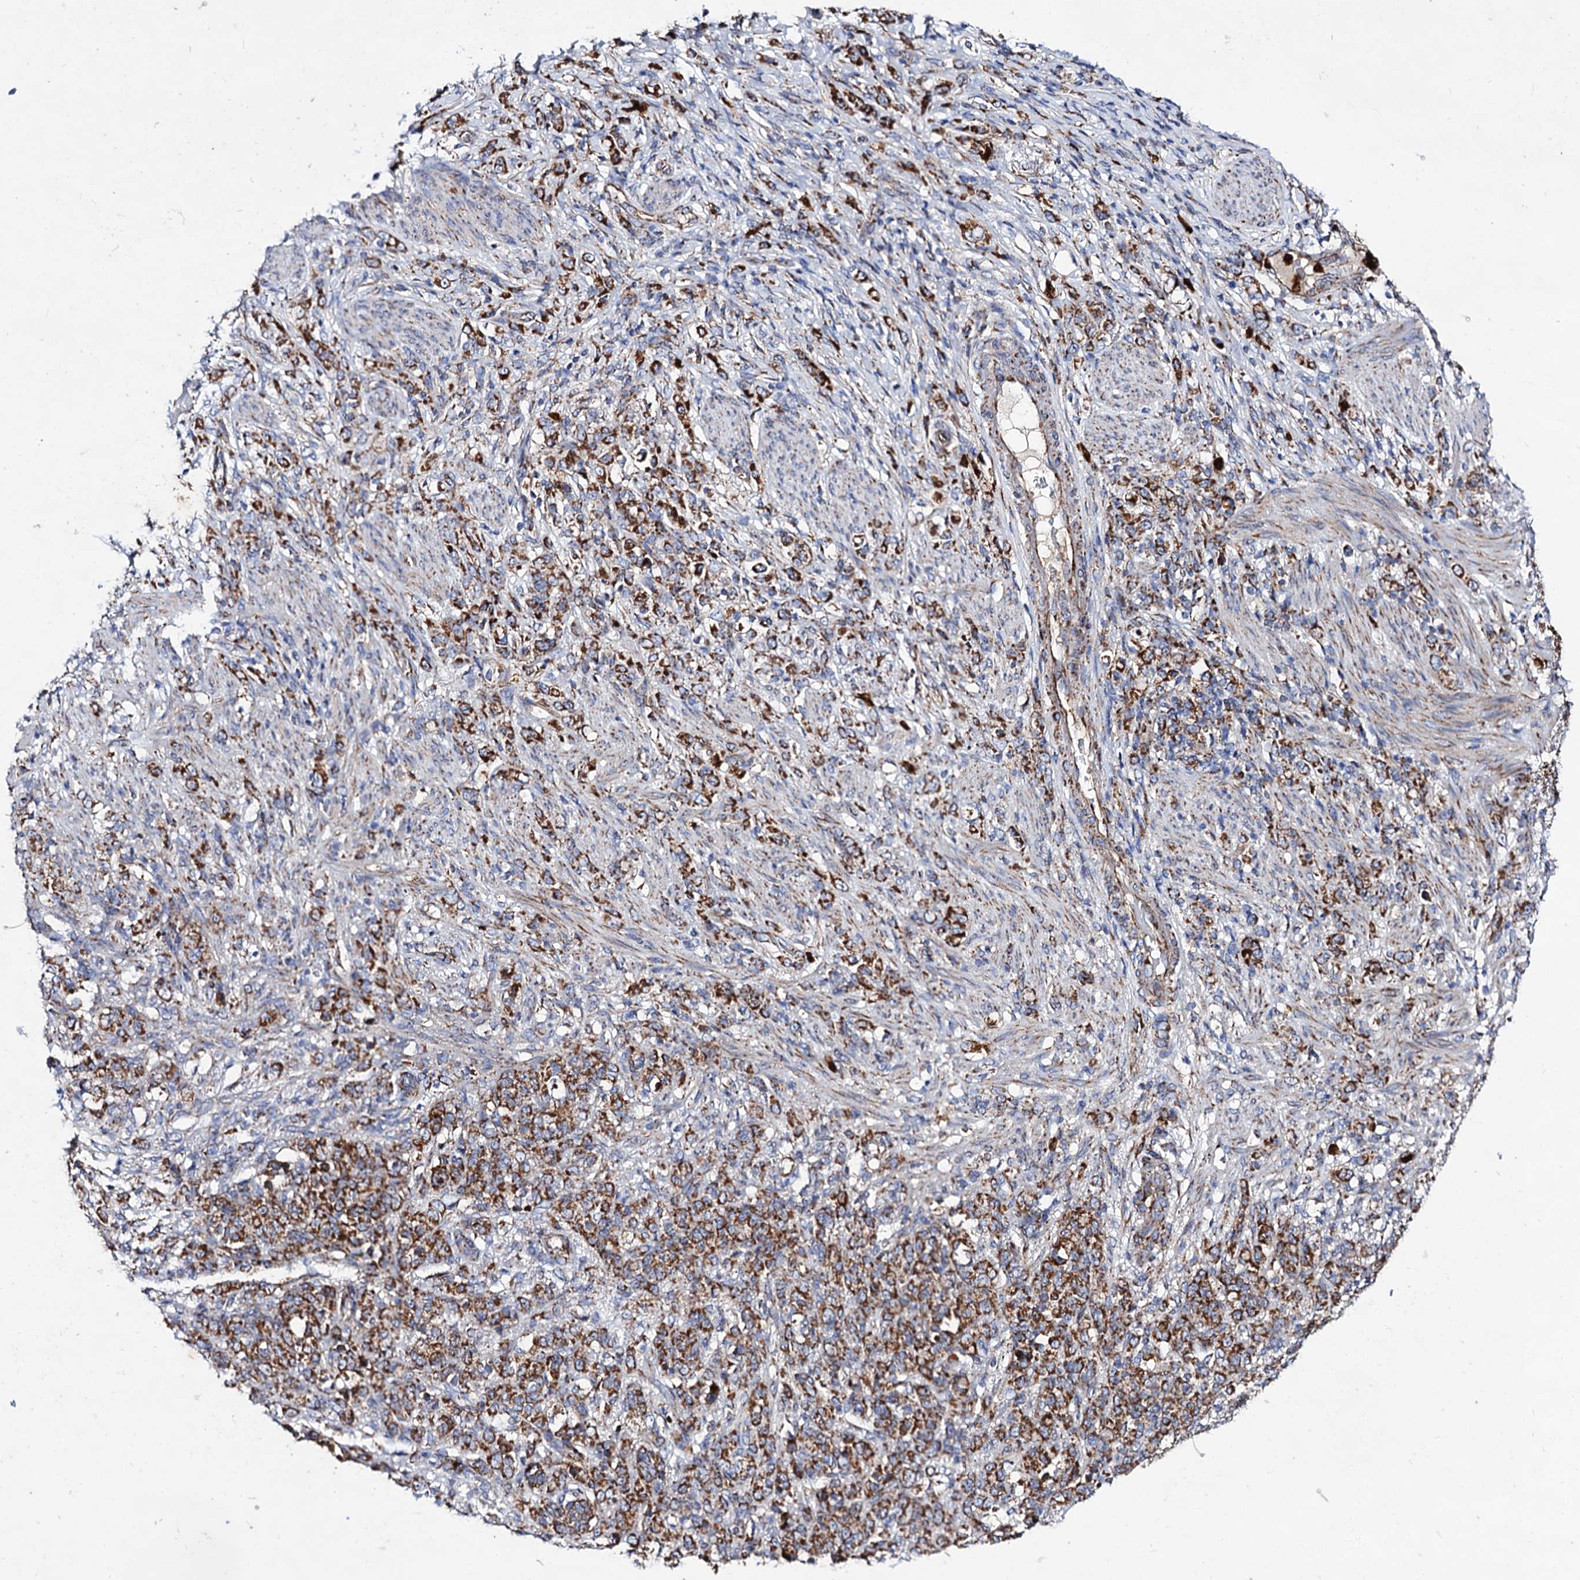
{"staining": {"intensity": "strong", "quantity": ">75%", "location": "cytoplasmic/membranous"}, "tissue": "stomach cancer", "cell_type": "Tumor cells", "image_type": "cancer", "snomed": [{"axis": "morphology", "description": "Adenocarcinoma, NOS"}, {"axis": "topography", "description": "Stomach"}], "caption": "This is a histology image of immunohistochemistry (IHC) staining of stomach cancer, which shows strong positivity in the cytoplasmic/membranous of tumor cells.", "gene": "ACAD9", "patient": {"sex": "female", "age": 79}}